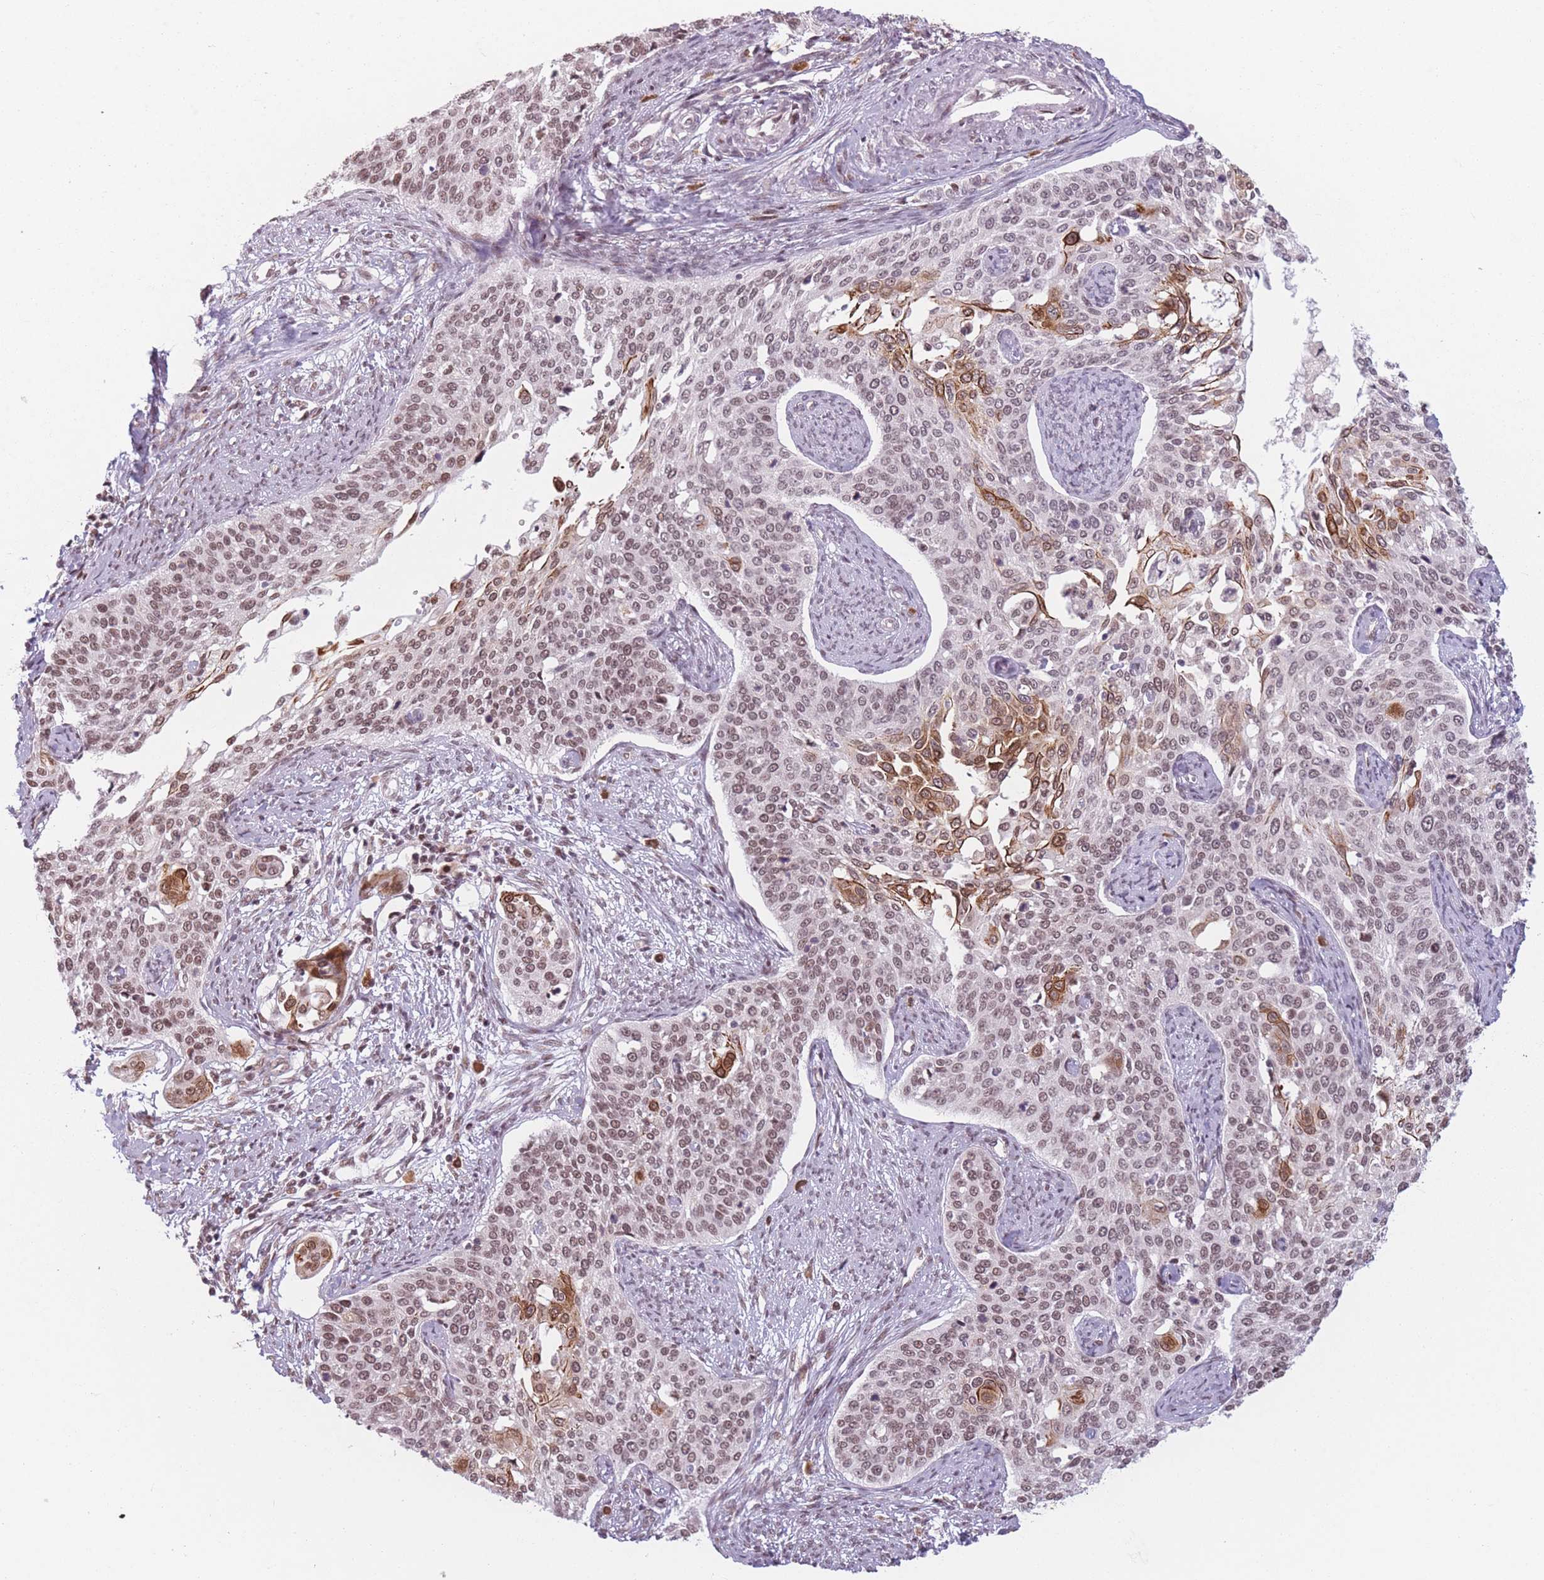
{"staining": {"intensity": "strong", "quantity": "25%-75%", "location": "cytoplasmic/membranous,nuclear"}, "tissue": "cervical cancer", "cell_type": "Tumor cells", "image_type": "cancer", "snomed": [{"axis": "morphology", "description": "Squamous cell carcinoma, NOS"}, {"axis": "topography", "description": "Cervix"}], "caption": "Immunohistochemistry (IHC) of cervical cancer (squamous cell carcinoma) displays high levels of strong cytoplasmic/membranous and nuclear staining in about 25%-75% of tumor cells. (IHC, brightfield microscopy, high magnification).", "gene": "SUPT6H", "patient": {"sex": "female", "age": 44}}